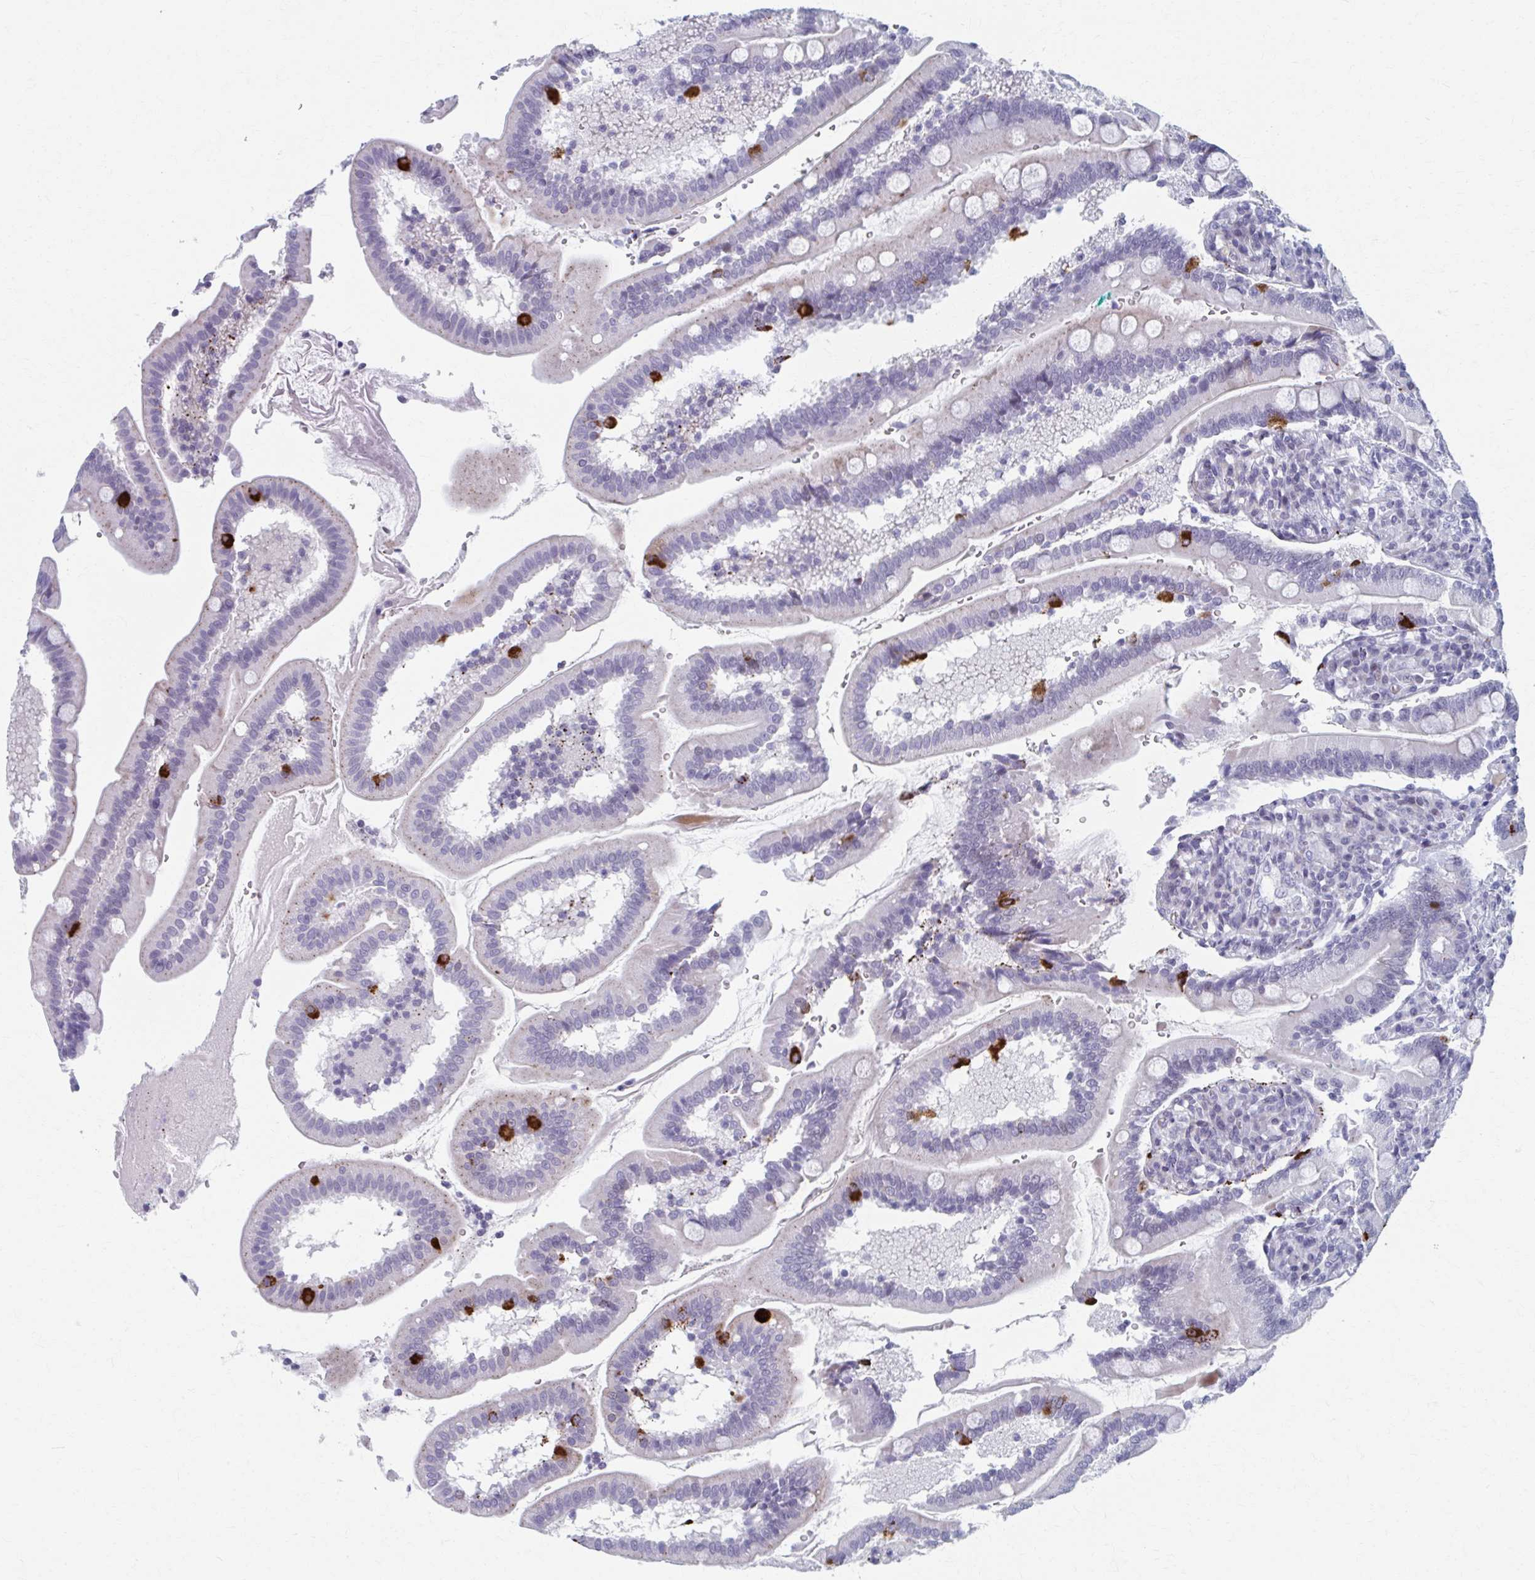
{"staining": {"intensity": "strong", "quantity": "<25%", "location": "cytoplasmic/membranous"}, "tissue": "duodenum", "cell_type": "Glandular cells", "image_type": "normal", "snomed": [{"axis": "morphology", "description": "Normal tissue, NOS"}, {"axis": "topography", "description": "Duodenum"}], "caption": "Duodenum stained with IHC exhibits strong cytoplasmic/membranous positivity in approximately <25% of glandular cells. The protein of interest is stained brown, and the nuclei are stained in blue (DAB IHC with brightfield microscopy, high magnification).", "gene": "ABHD16B", "patient": {"sex": "female", "age": 67}}